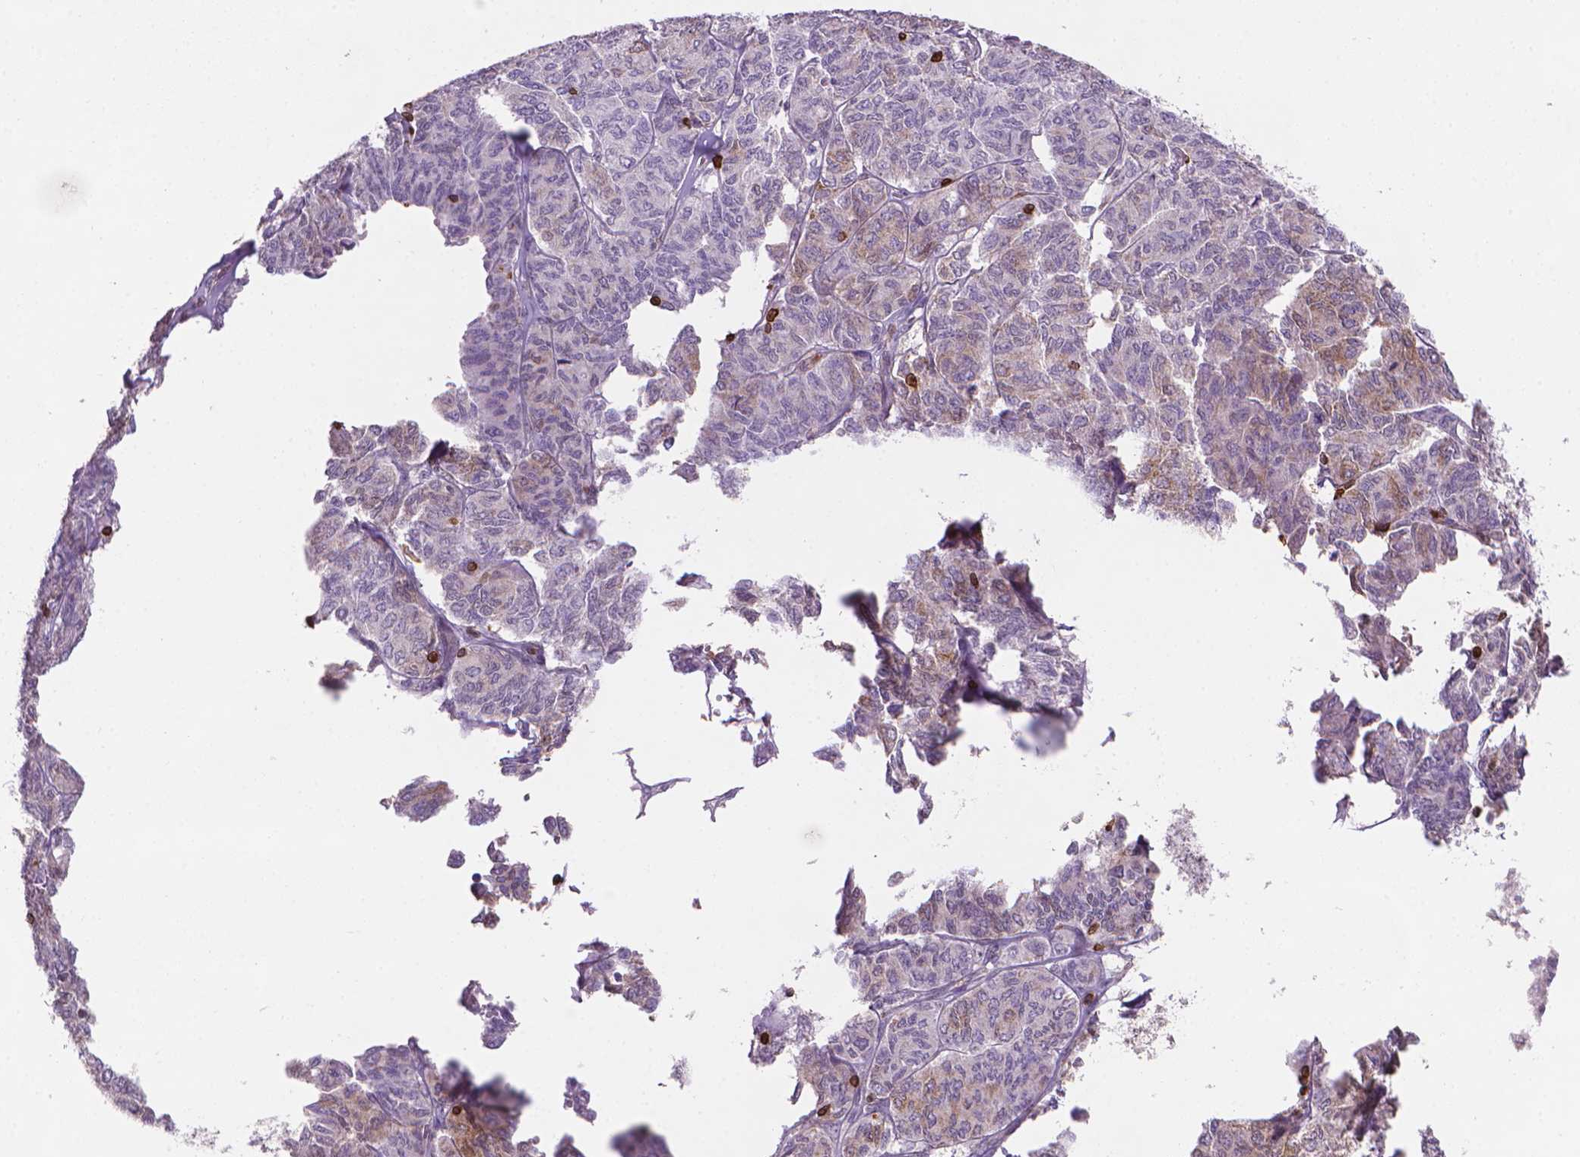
{"staining": {"intensity": "weak", "quantity": "25%-75%", "location": "cytoplasmic/membranous"}, "tissue": "ovarian cancer", "cell_type": "Tumor cells", "image_type": "cancer", "snomed": [{"axis": "morphology", "description": "Carcinoma, endometroid"}, {"axis": "topography", "description": "Ovary"}], "caption": "A low amount of weak cytoplasmic/membranous expression is present in approximately 25%-75% of tumor cells in endometroid carcinoma (ovarian) tissue. Using DAB (brown) and hematoxylin (blue) stains, captured at high magnification using brightfield microscopy.", "gene": "BCL2", "patient": {"sex": "female", "age": 80}}